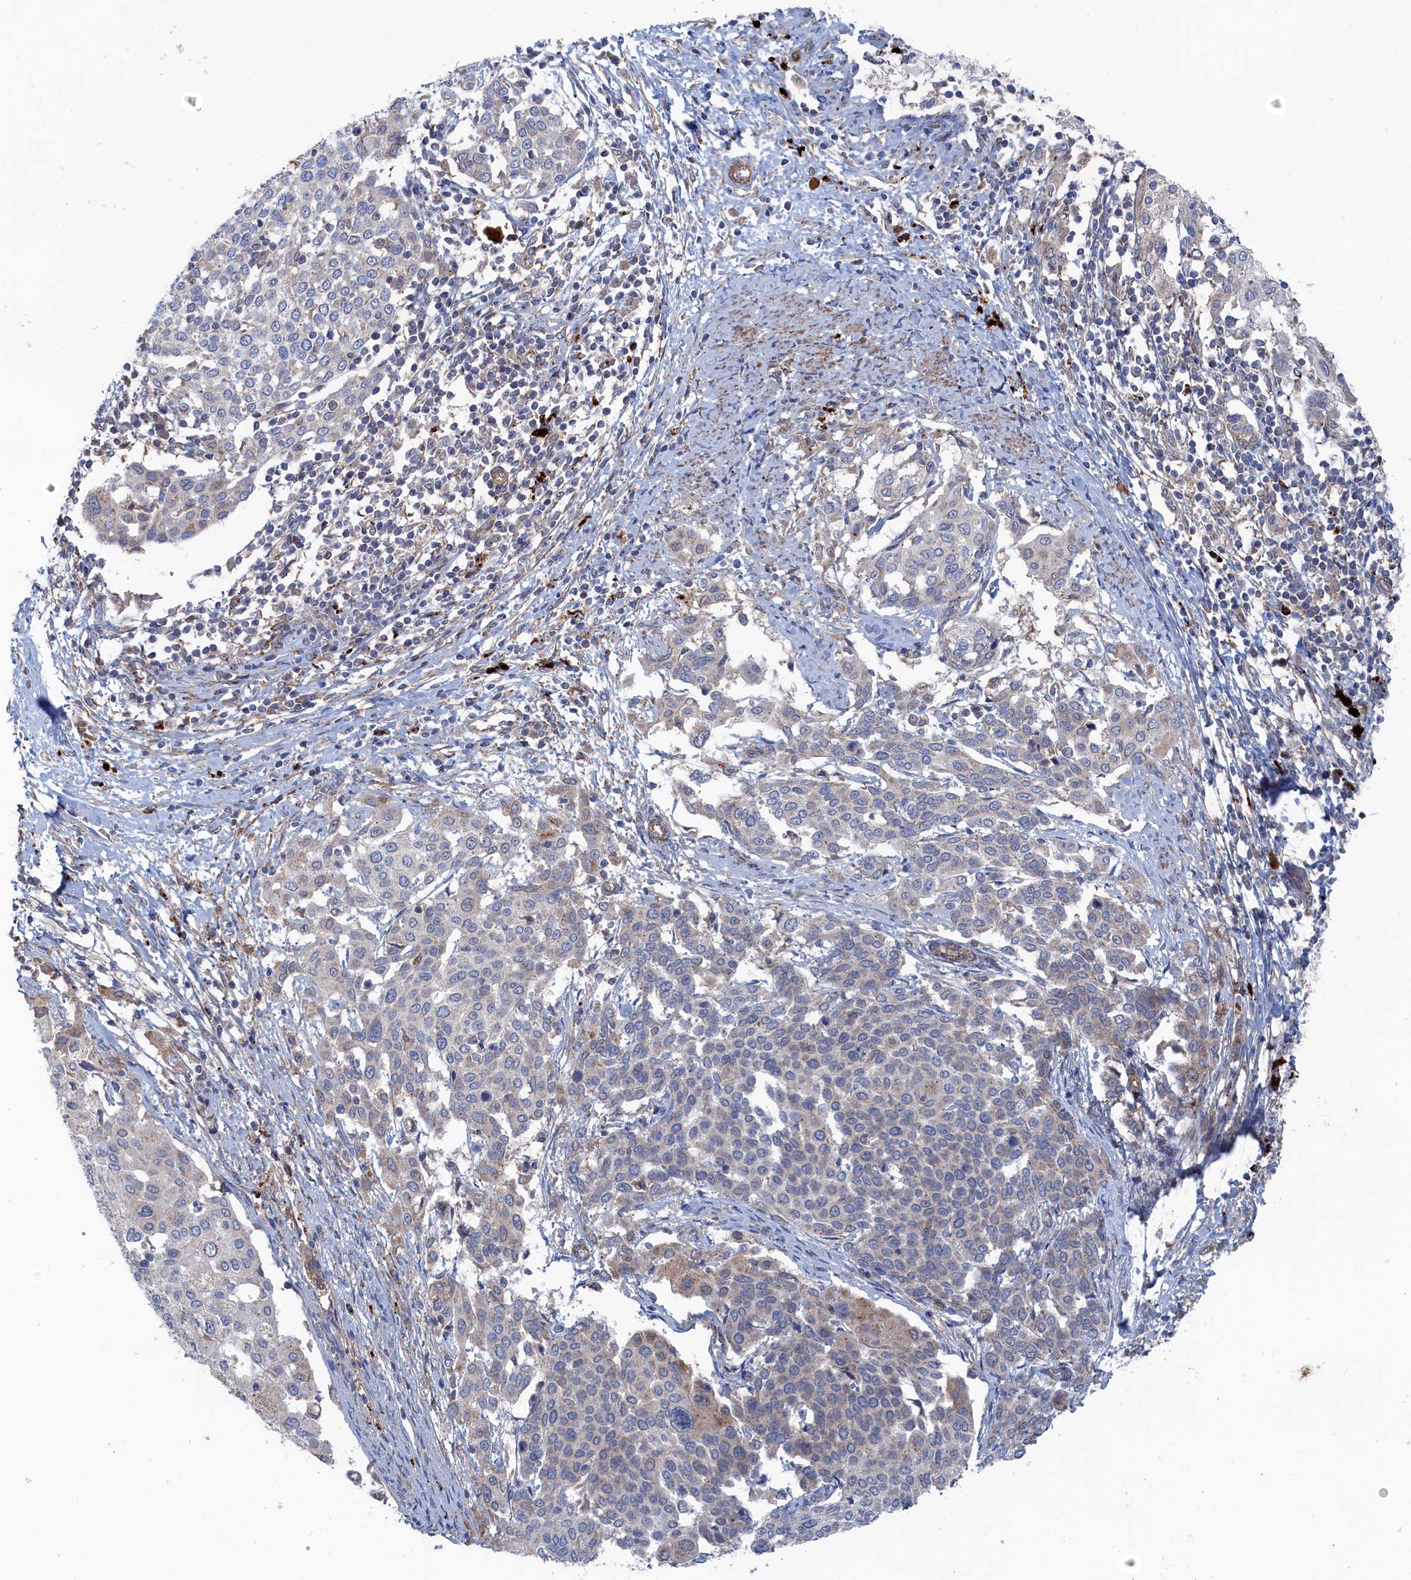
{"staining": {"intensity": "weak", "quantity": "<25%", "location": "cytoplasmic/membranous"}, "tissue": "cervical cancer", "cell_type": "Tumor cells", "image_type": "cancer", "snomed": [{"axis": "morphology", "description": "Squamous cell carcinoma, NOS"}, {"axis": "topography", "description": "Cervix"}], "caption": "This is a image of immunohistochemistry (IHC) staining of cervical cancer (squamous cell carcinoma), which shows no expression in tumor cells.", "gene": "FILIP1L", "patient": {"sex": "female", "age": 44}}